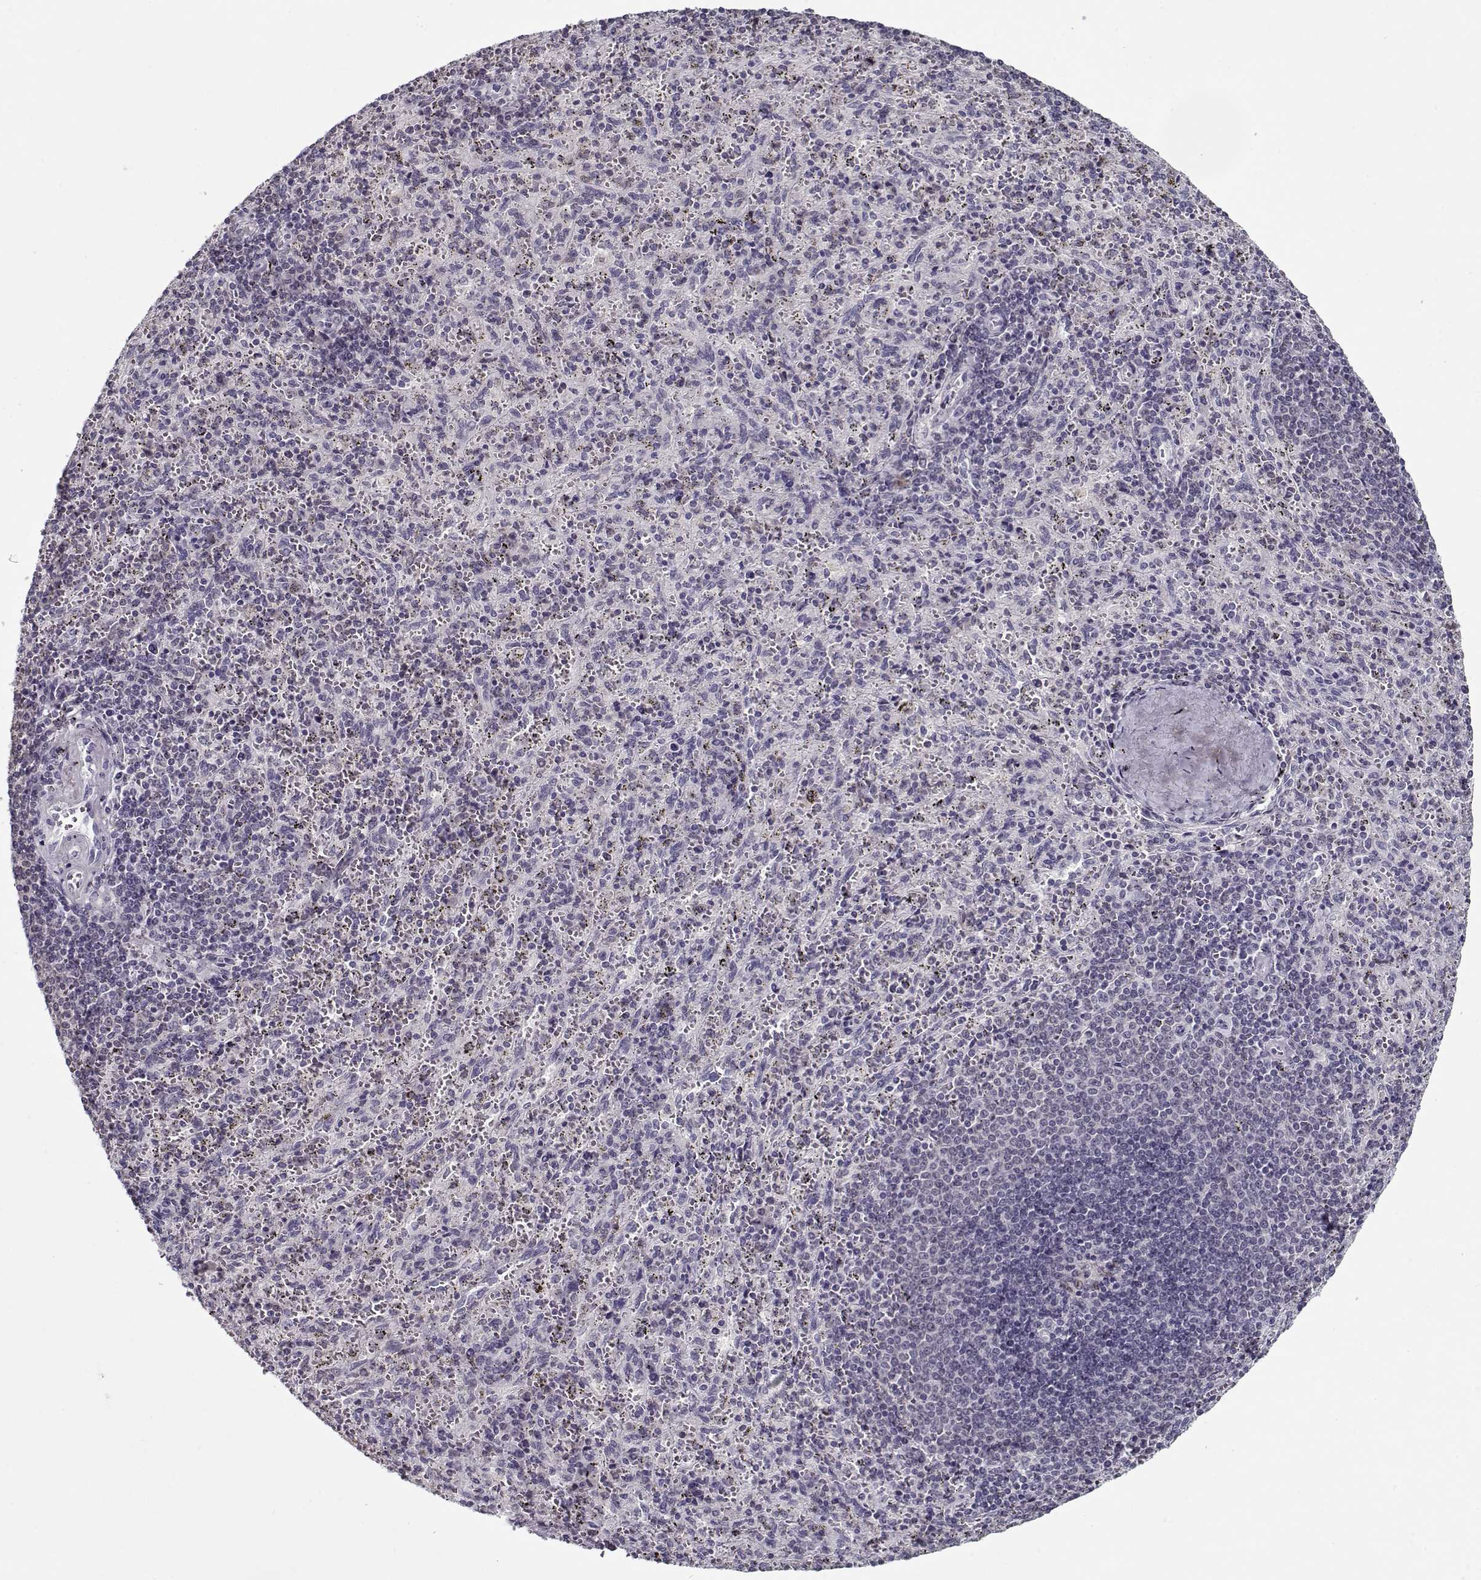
{"staining": {"intensity": "negative", "quantity": "none", "location": "none"}, "tissue": "spleen", "cell_type": "Cells in red pulp", "image_type": "normal", "snomed": [{"axis": "morphology", "description": "Normal tissue, NOS"}, {"axis": "topography", "description": "Spleen"}], "caption": "High magnification brightfield microscopy of benign spleen stained with DAB (brown) and counterstained with hematoxylin (blue): cells in red pulp show no significant staining. (DAB (3,3'-diaminobenzidine) IHC visualized using brightfield microscopy, high magnification).", "gene": "DDX25", "patient": {"sex": "male", "age": 57}}